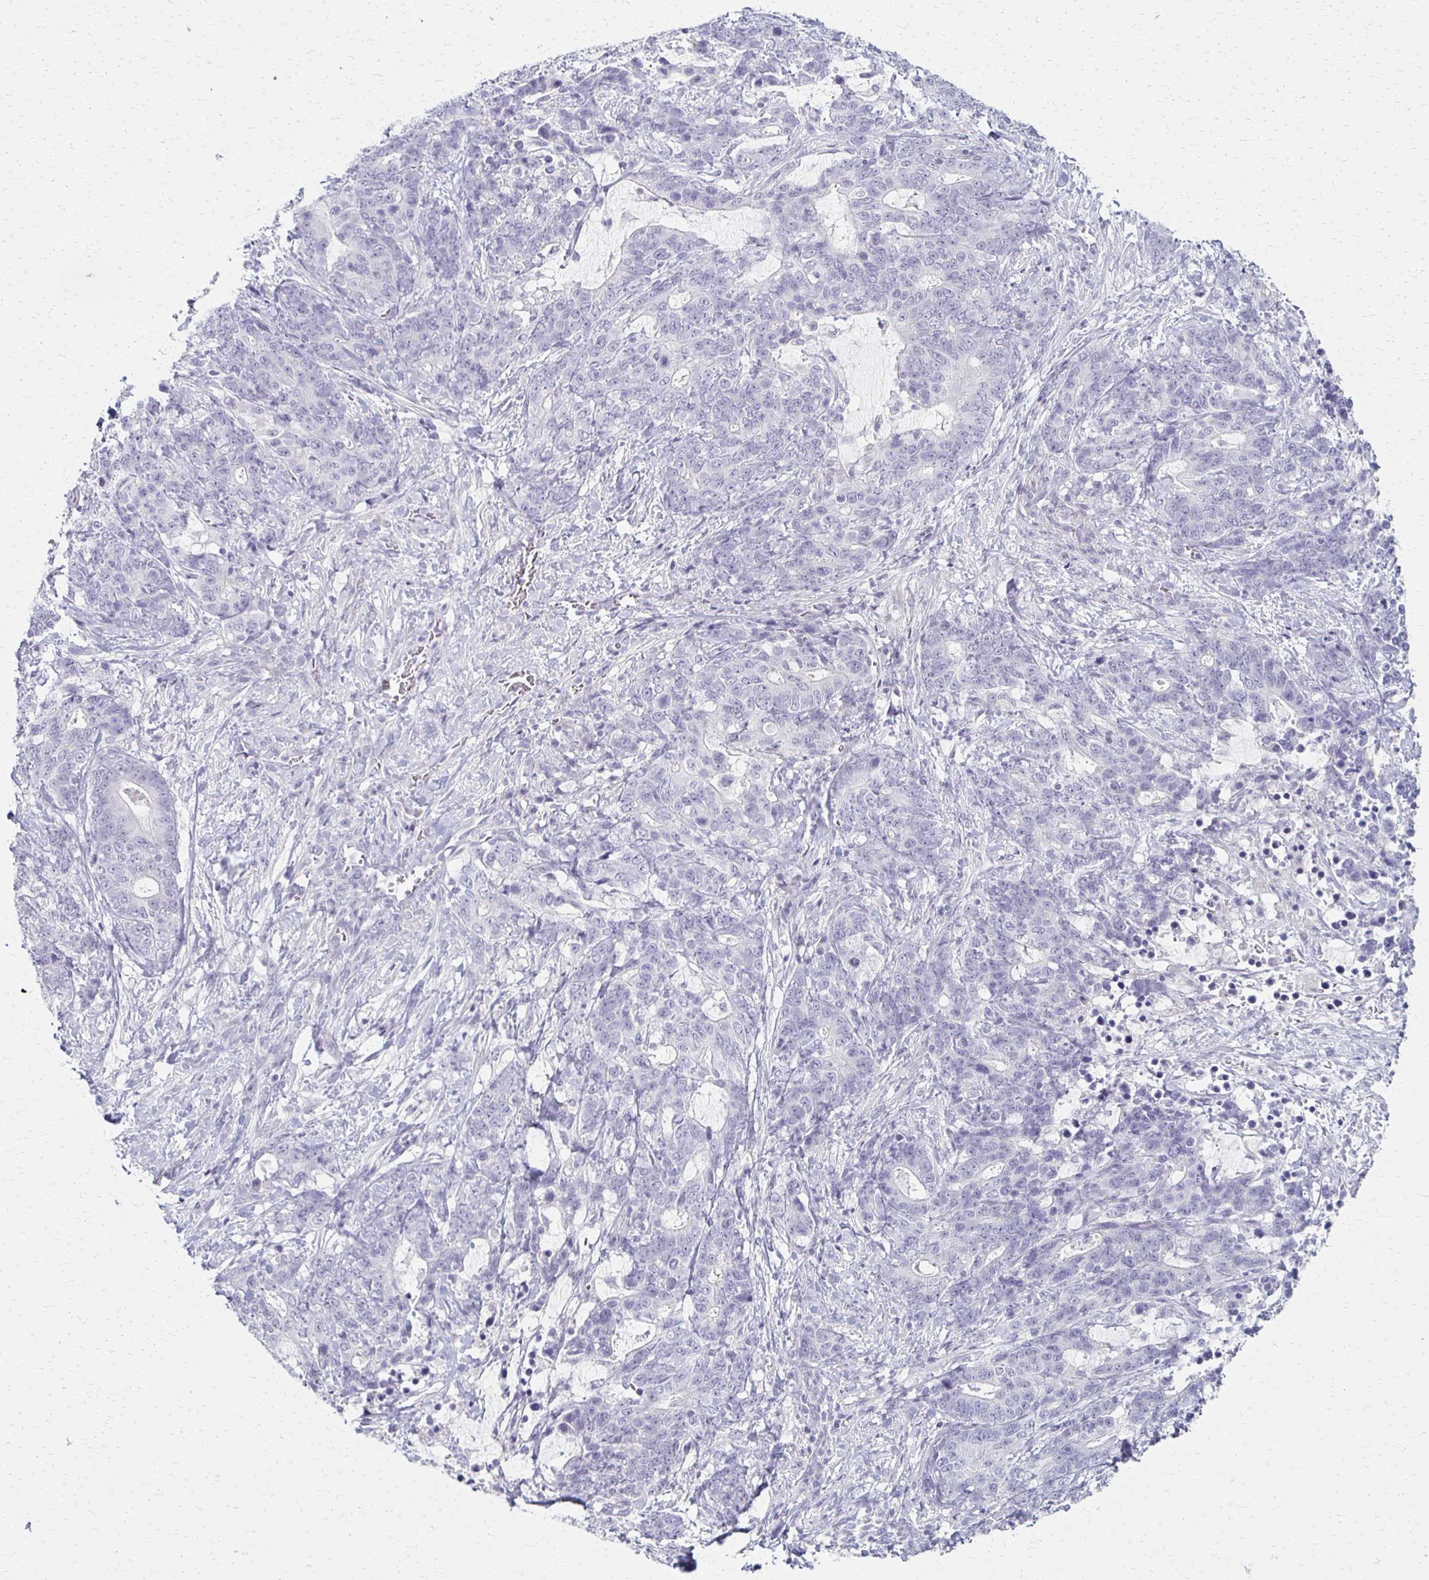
{"staining": {"intensity": "negative", "quantity": "none", "location": "none"}, "tissue": "stomach cancer", "cell_type": "Tumor cells", "image_type": "cancer", "snomed": [{"axis": "morphology", "description": "Normal tissue, NOS"}, {"axis": "morphology", "description": "Adenocarcinoma, NOS"}, {"axis": "topography", "description": "Stomach"}], "caption": "The photomicrograph demonstrates no staining of tumor cells in stomach cancer.", "gene": "FOXO4", "patient": {"sex": "female", "age": 64}}